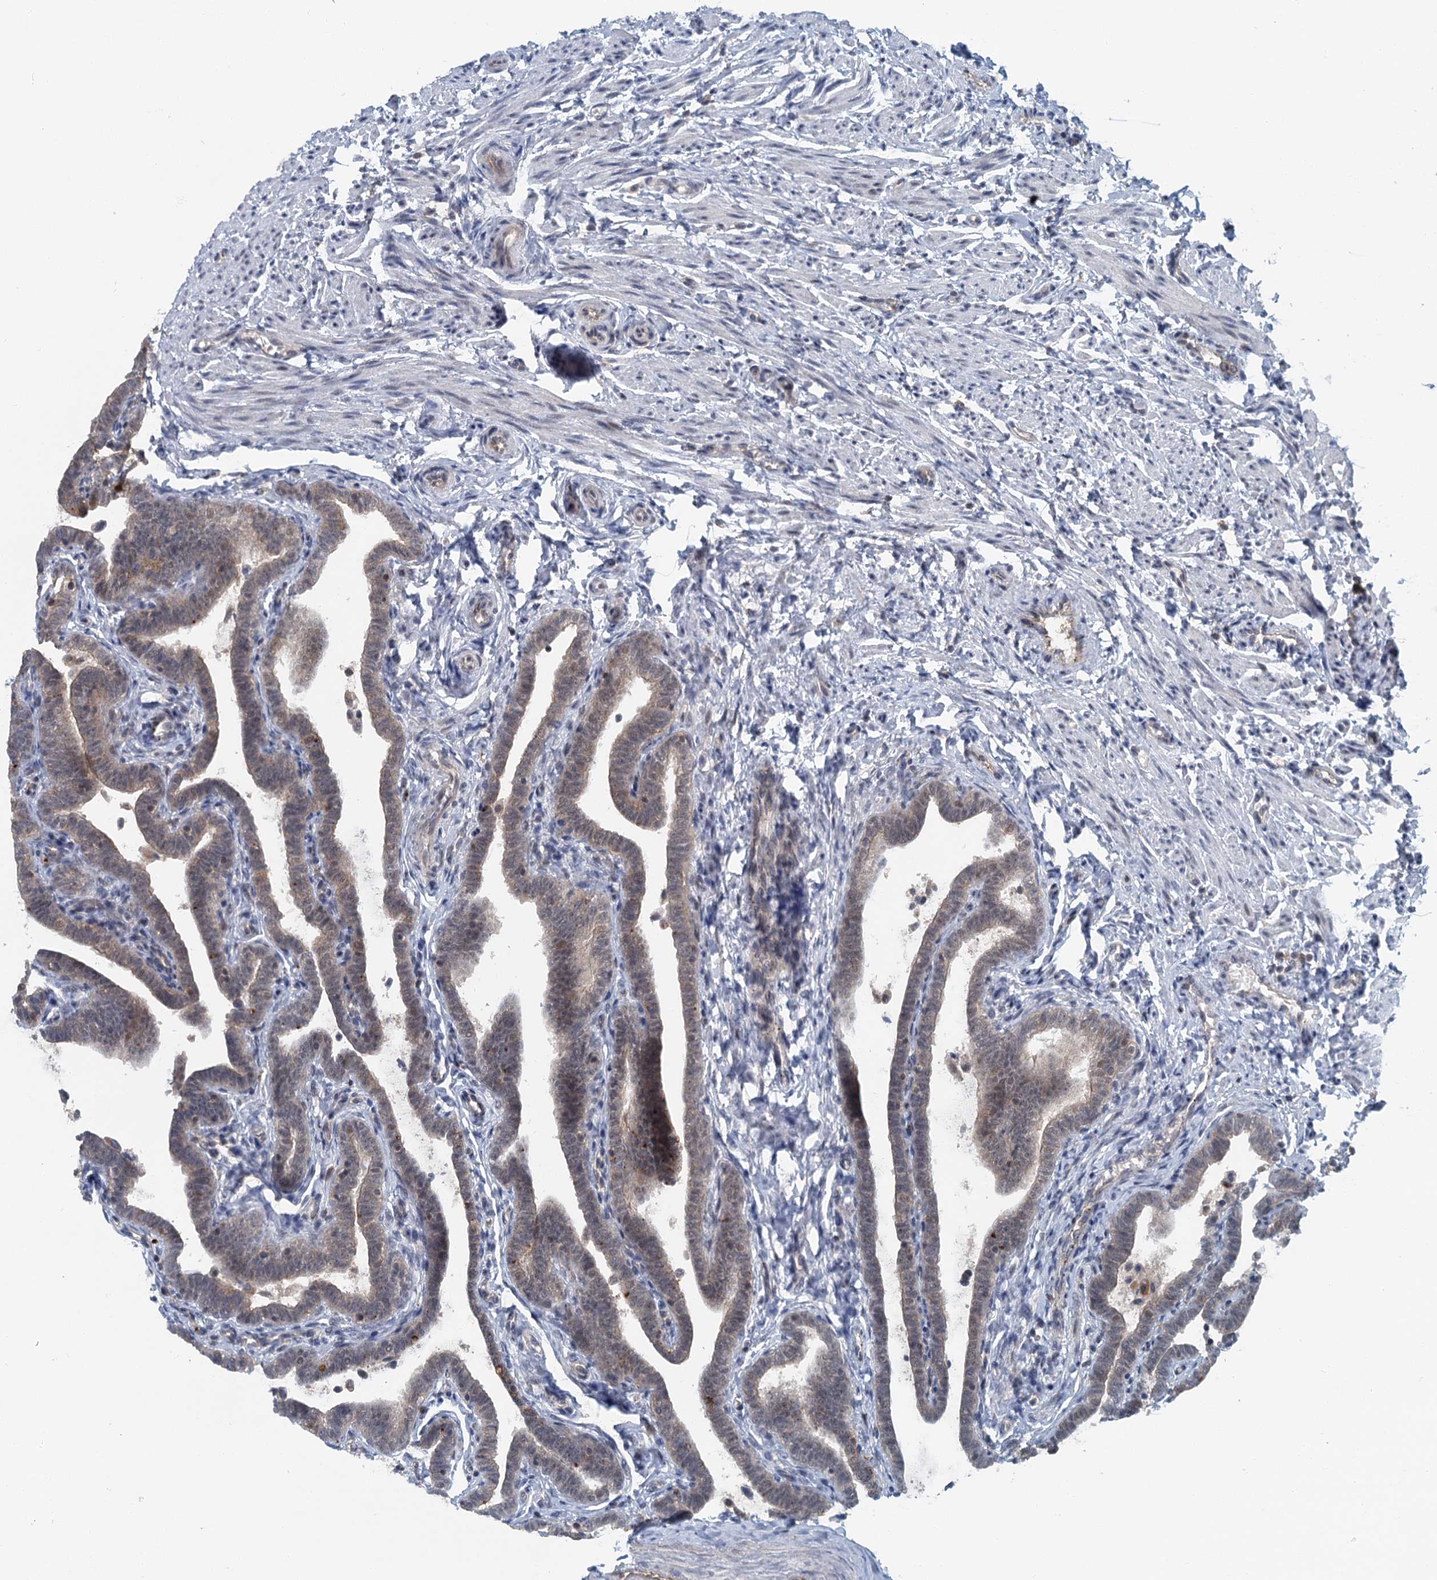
{"staining": {"intensity": "moderate", "quantity": "25%-75%", "location": "cytoplasmic/membranous"}, "tissue": "fallopian tube", "cell_type": "Glandular cells", "image_type": "normal", "snomed": [{"axis": "morphology", "description": "Normal tissue, NOS"}, {"axis": "topography", "description": "Fallopian tube"}], "caption": "A high-resolution photomicrograph shows immunohistochemistry (IHC) staining of normal fallopian tube, which demonstrates moderate cytoplasmic/membranous positivity in approximately 25%-75% of glandular cells.", "gene": "TAS2R42", "patient": {"sex": "female", "age": 36}}